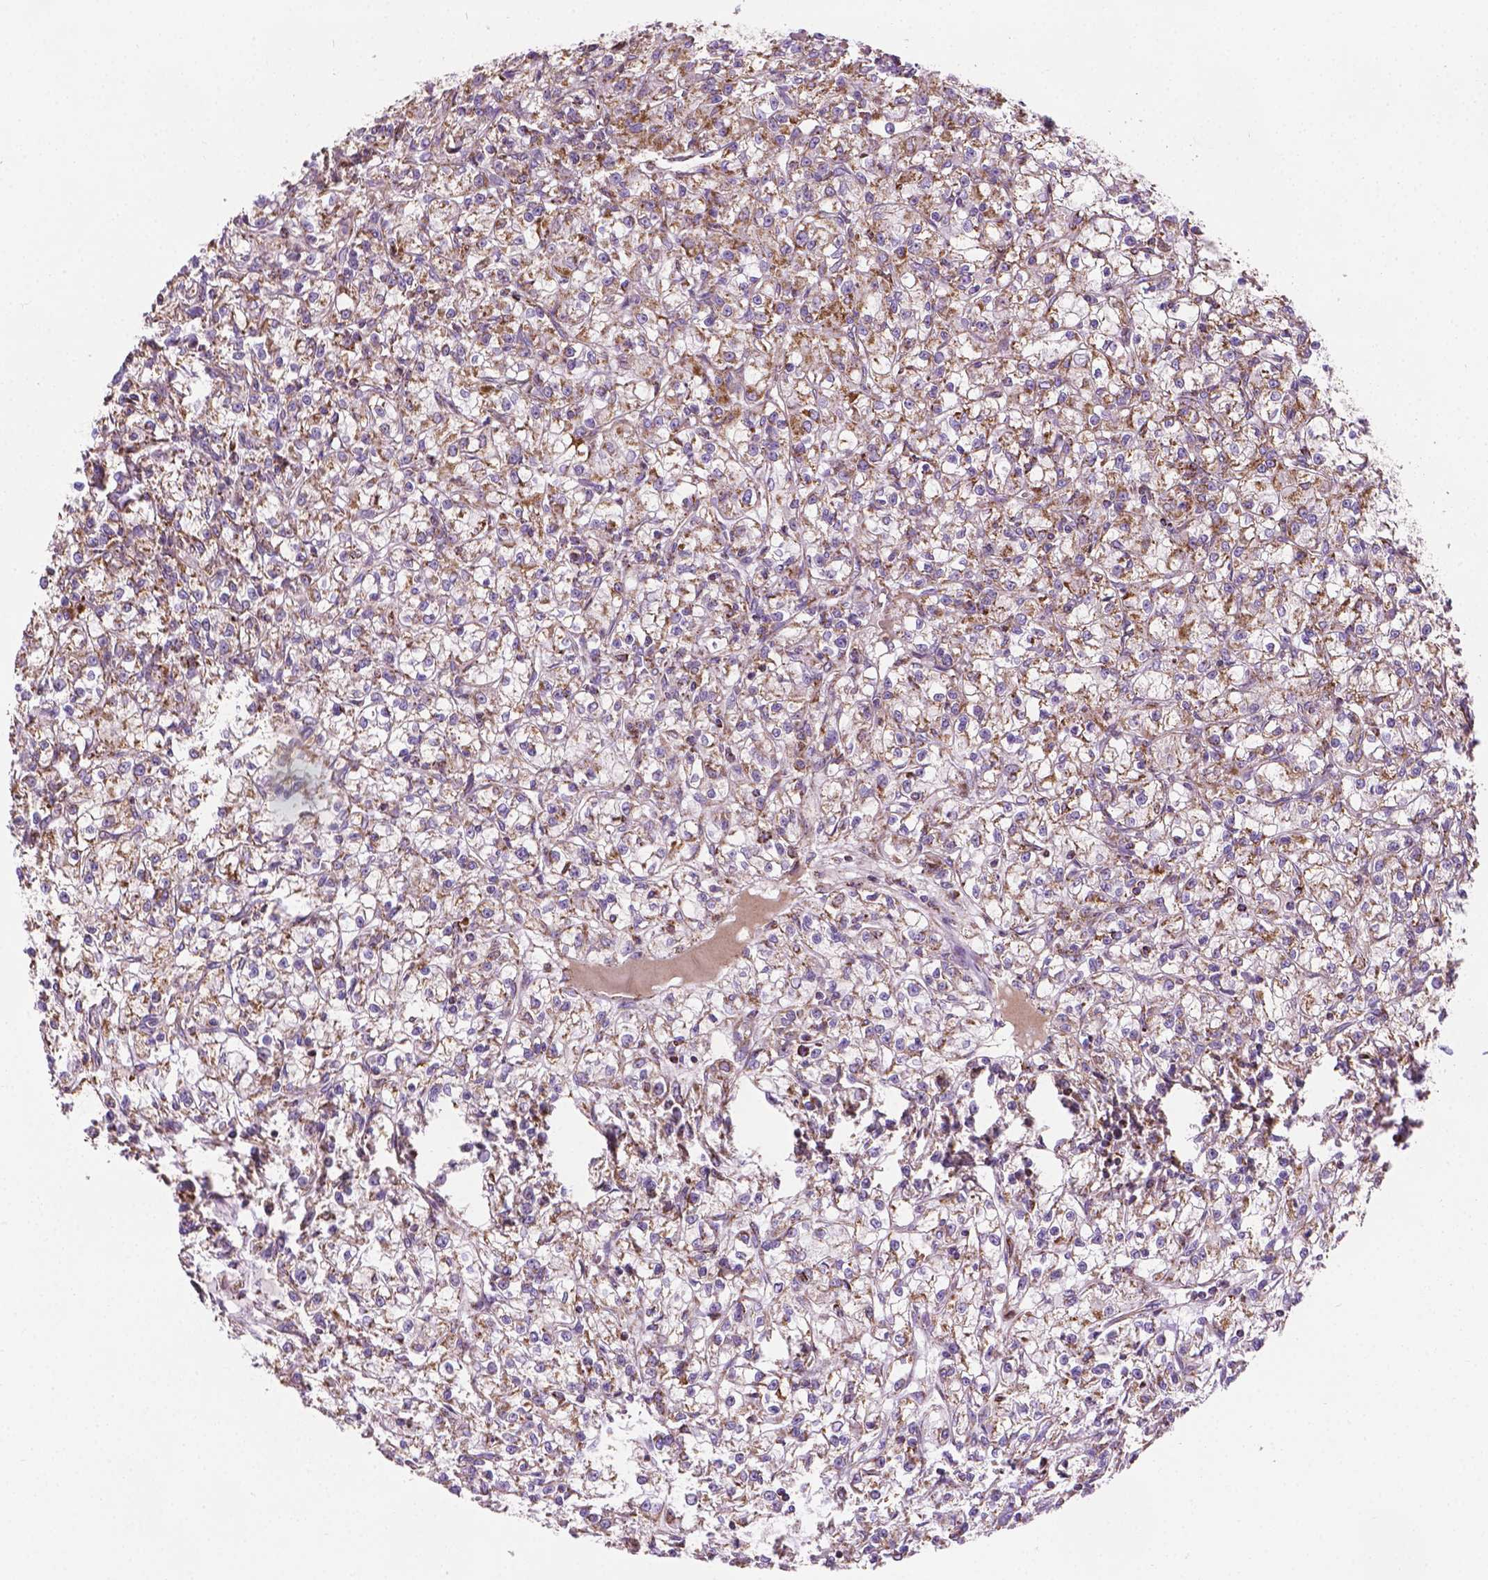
{"staining": {"intensity": "moderate", "quantity": ">75%", "location": "cytoplasmic/membranous"}, "tissue": "renal cancer", "cell_type": "Tumor cells", "image_type": "cancer", "snomed": [{"axis": "morphology", "description": "Adenocarcinoma, NOS"}, {"axis": "topography", "description": "Kidney"}], "caption": "DAB (3,3'-diaminobenzidine) immunohistochemical staining of human adenocarcinoma (renal) displays moderate cytoplasmic/membranous protein expression in approximately >75% of tumor cells. (Brightfield microscopy of DAB IHC at high magnification).", "gene": "PIBF1", "patient": {"sex": "female", "age": 59}}